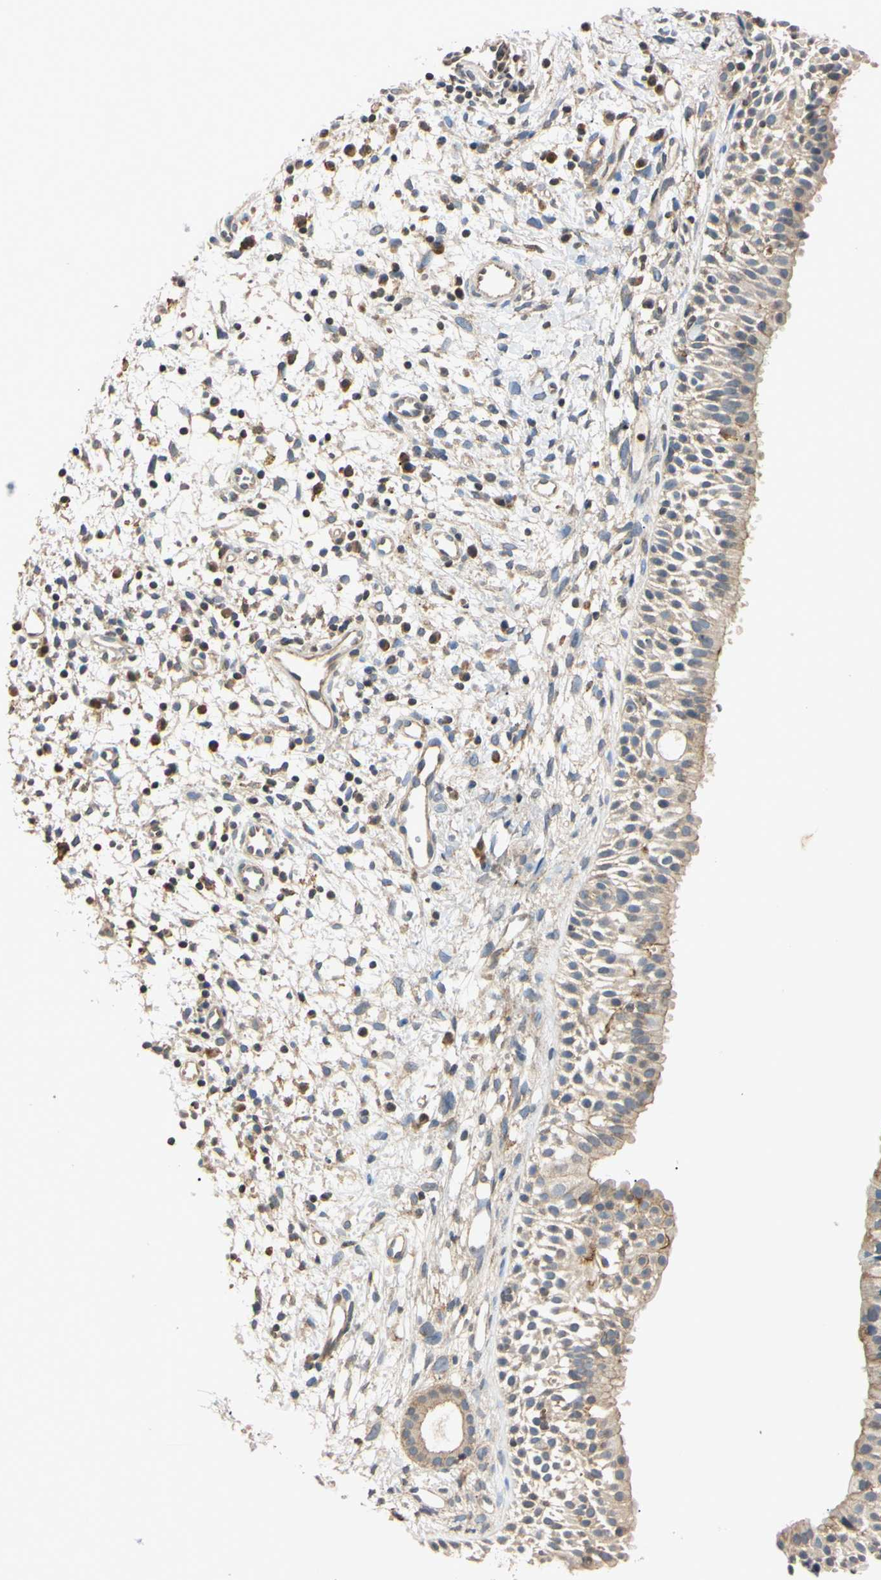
{"staining": {"intensity": "weak", "quantity": "<25%", "location": "cytoplasmic/membranous"}, "tissue": "nasopharynx", "cell_type": "Respiratory epithelial cells", "image_type": "normal", "snomed": [{"axis": "morphology", "description": "Normal tissue, NOS"}, {"axis": "topography", "description": "Nasopharynx"}], "caption": "Respiratory epithelial cells show no significant positivity in normal nasopharynx. (Immunohistochemistry, brightfield microscopy, high magnification).", "gene": "EPN1", "patient": {"sex": "male", "age": 22}}